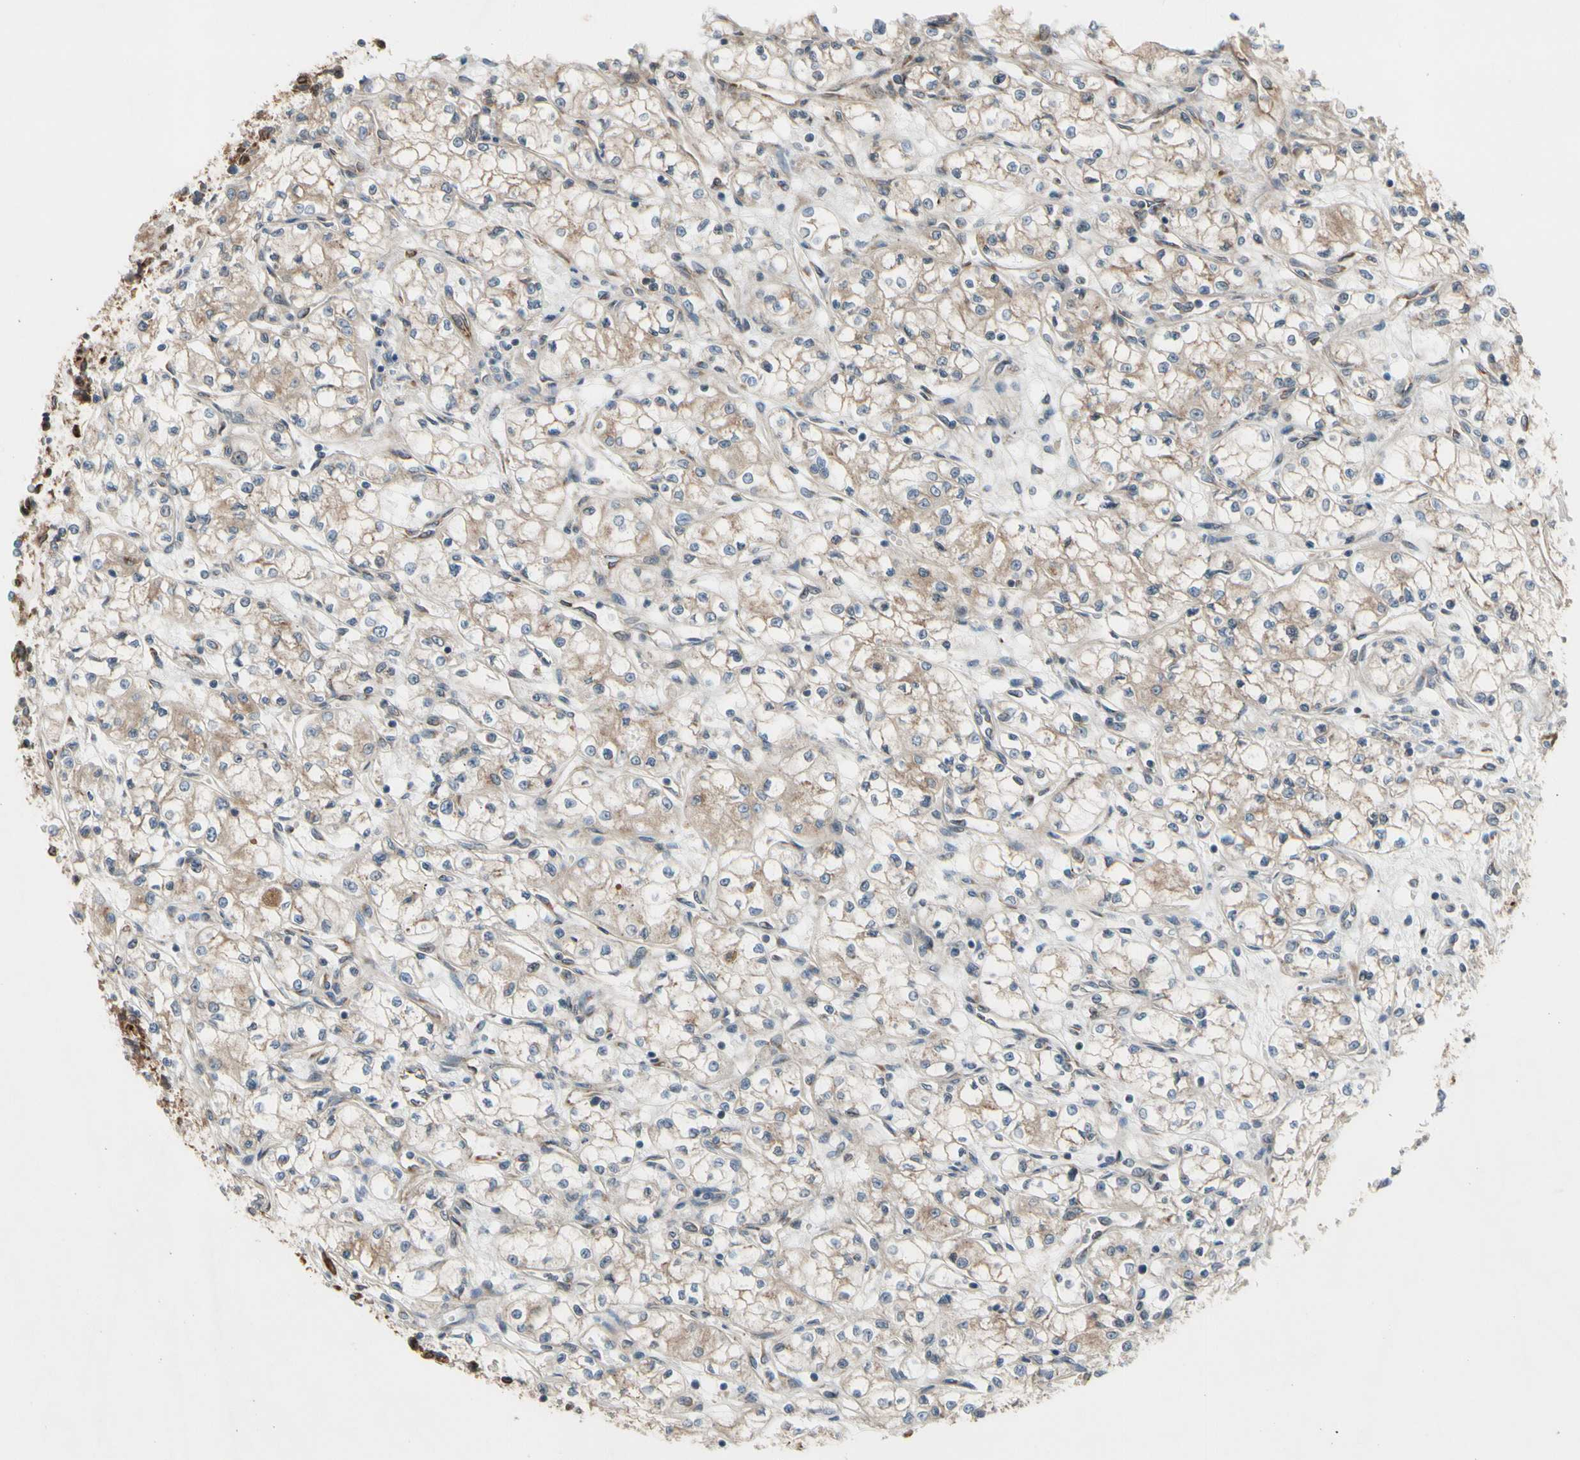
{"staining": {"intensity": "weak", "quantity": "25%-75%", "location": "cytoplasmic/membranous"}, "tissue": "renal cancer", "cell_type": "Tumor cells", "image_type": "cancer", "snomed": [{"axis": "morphology", "description": "Normal tissue, NOS"}, {"axis": "morphology", "description": "Adenocarcinoma, NOS"}, {"axis": "topography", "description": "Kidney"}], "caption": "A low amount of weak cytoplasmic/membranous staining is present in about 25%-75% of tumor cells in adenocarcinoma (renal) tissue.", "gene": "SLC39A9", "patient": {"sex": "male", "age": 59}}